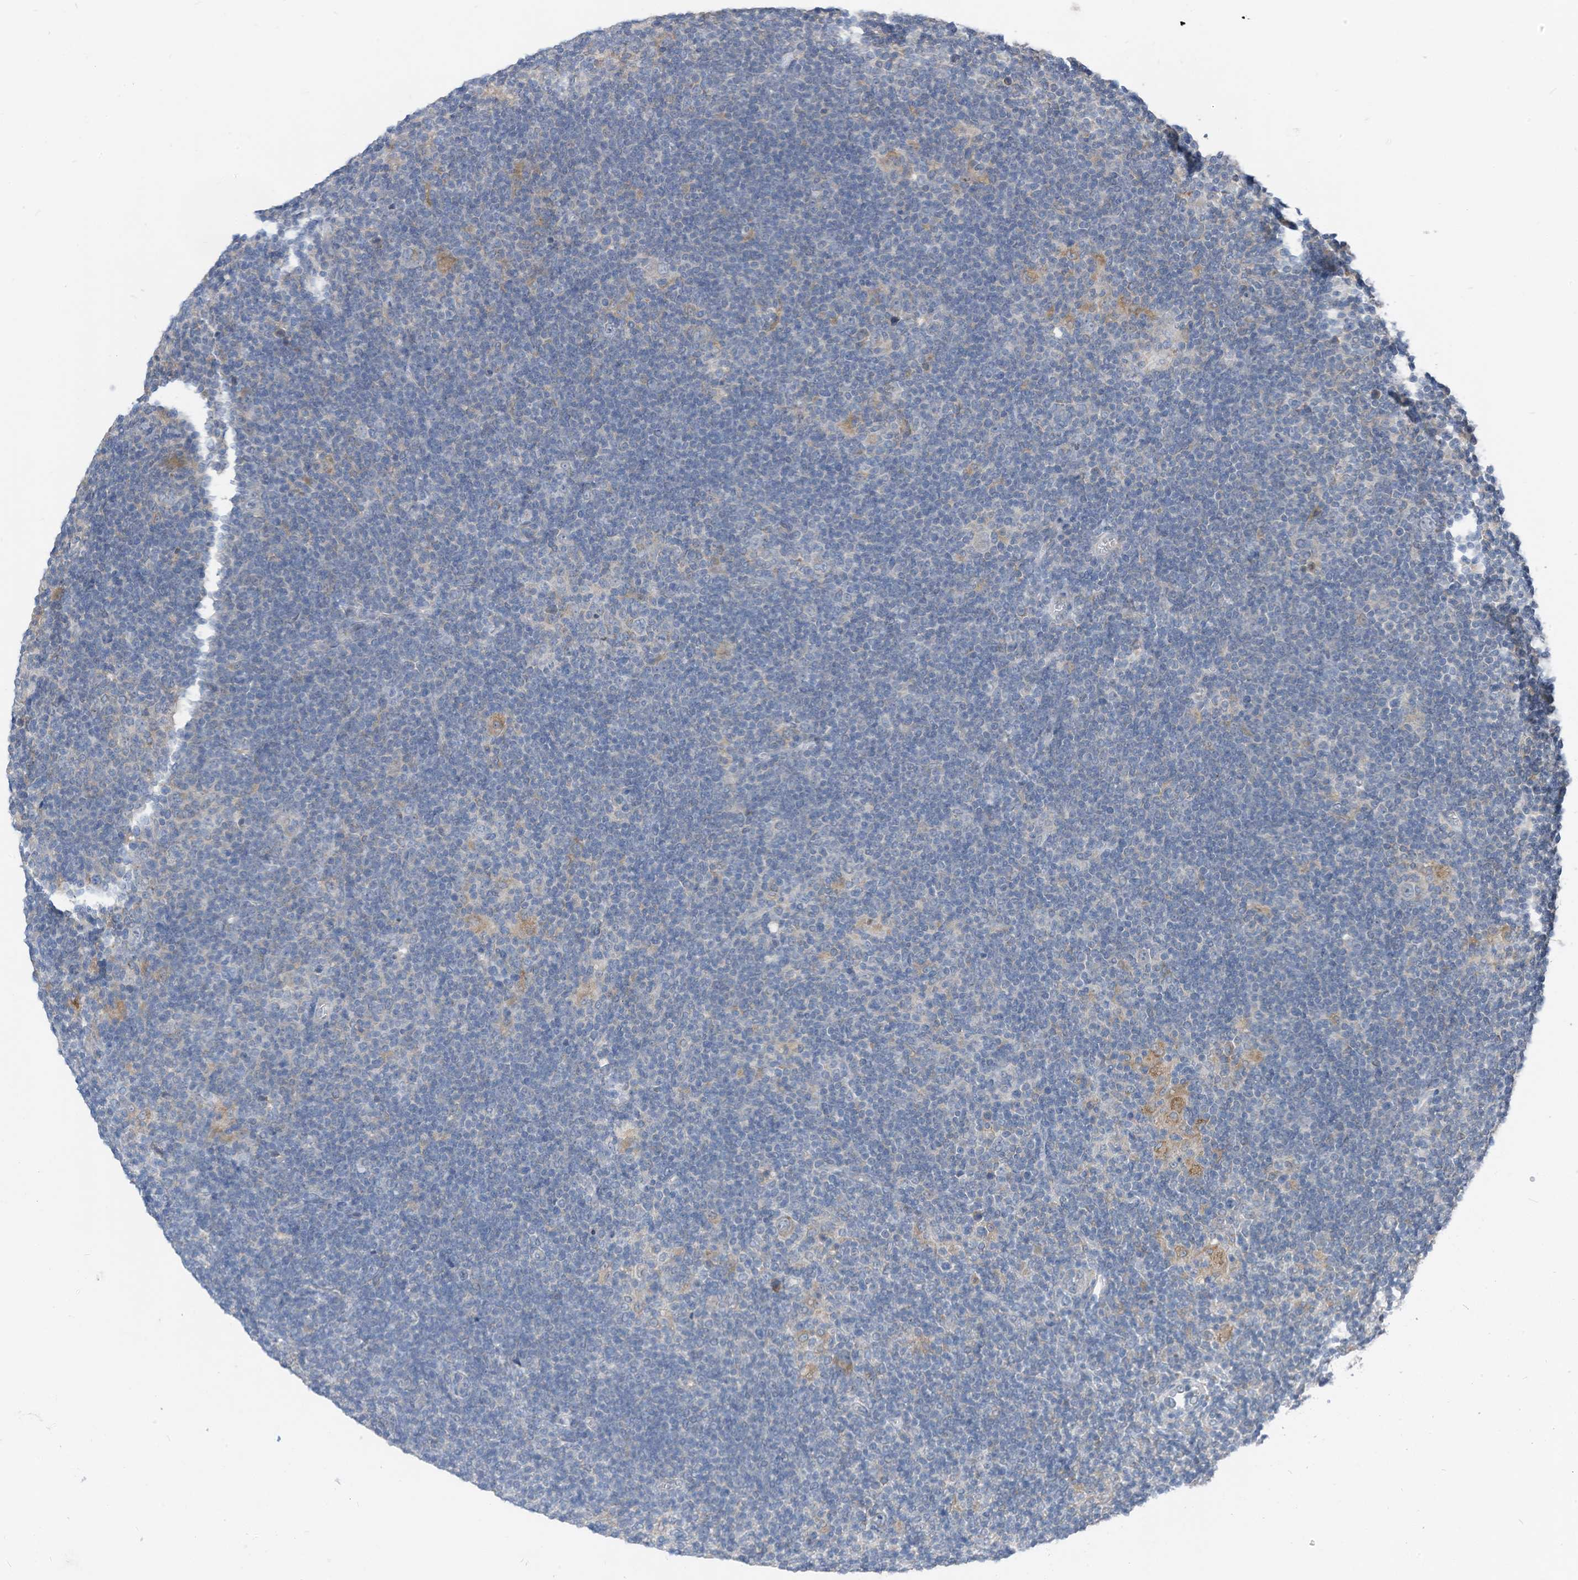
{"staining": {"intensity": "negative", "quantity": "none", "location": "none"}, "tissue": "lymphoma", "cell_type": "Tumor cells", "image_type": "cancer", "snomed": [{"axis": "morphology", "description": "Hodgkin's disease, NOS"}, {"axis": "topography", "description": "Lymph node"}], "caption": "Hodgkin's disease was stained to show a protein in brown. There is no significant expression in tumor cells.", "gene": "LDAH", "patient": {"sex": "female", "age": 57}}